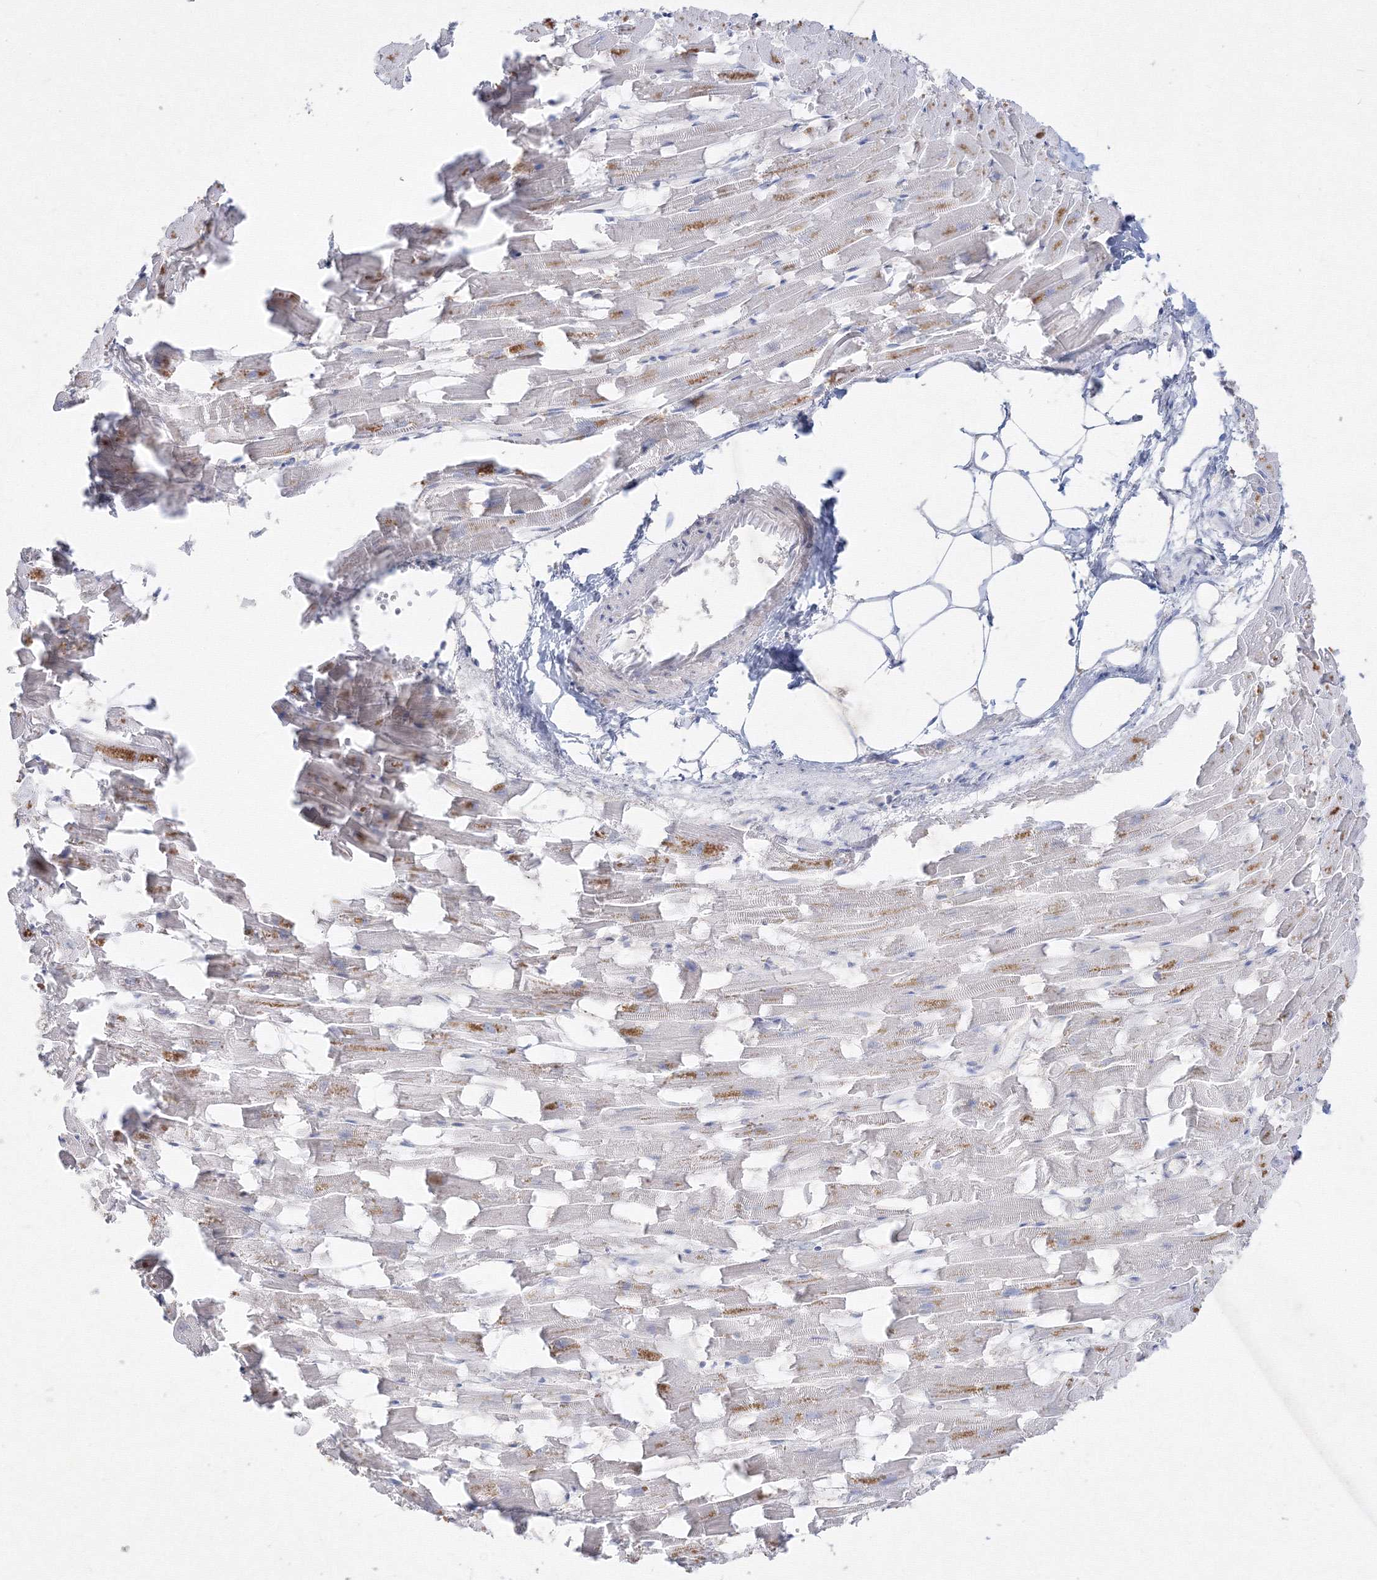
{"staining": {"intensity": "negative", "quantity": "none", "location": "none"}, "tissue": "heart muscle", "cell_type": "Cardiomyocytes", "image_type": "normal", "snomed": [{"axis": "morphology", "description": "Normal tissue, NOS"}, {"axis": "topography", "description": "Heart"}], "caption": "Immunohistochemistry histopathology image of unremarkable heart muscle: human heart muscle stained with DAB (3,3'-diaminobenzidine) shows no significant protein staining in cardiomyocytes.", "gene": "FBXL8", "patient": {"sex": "female", "age": 64}}